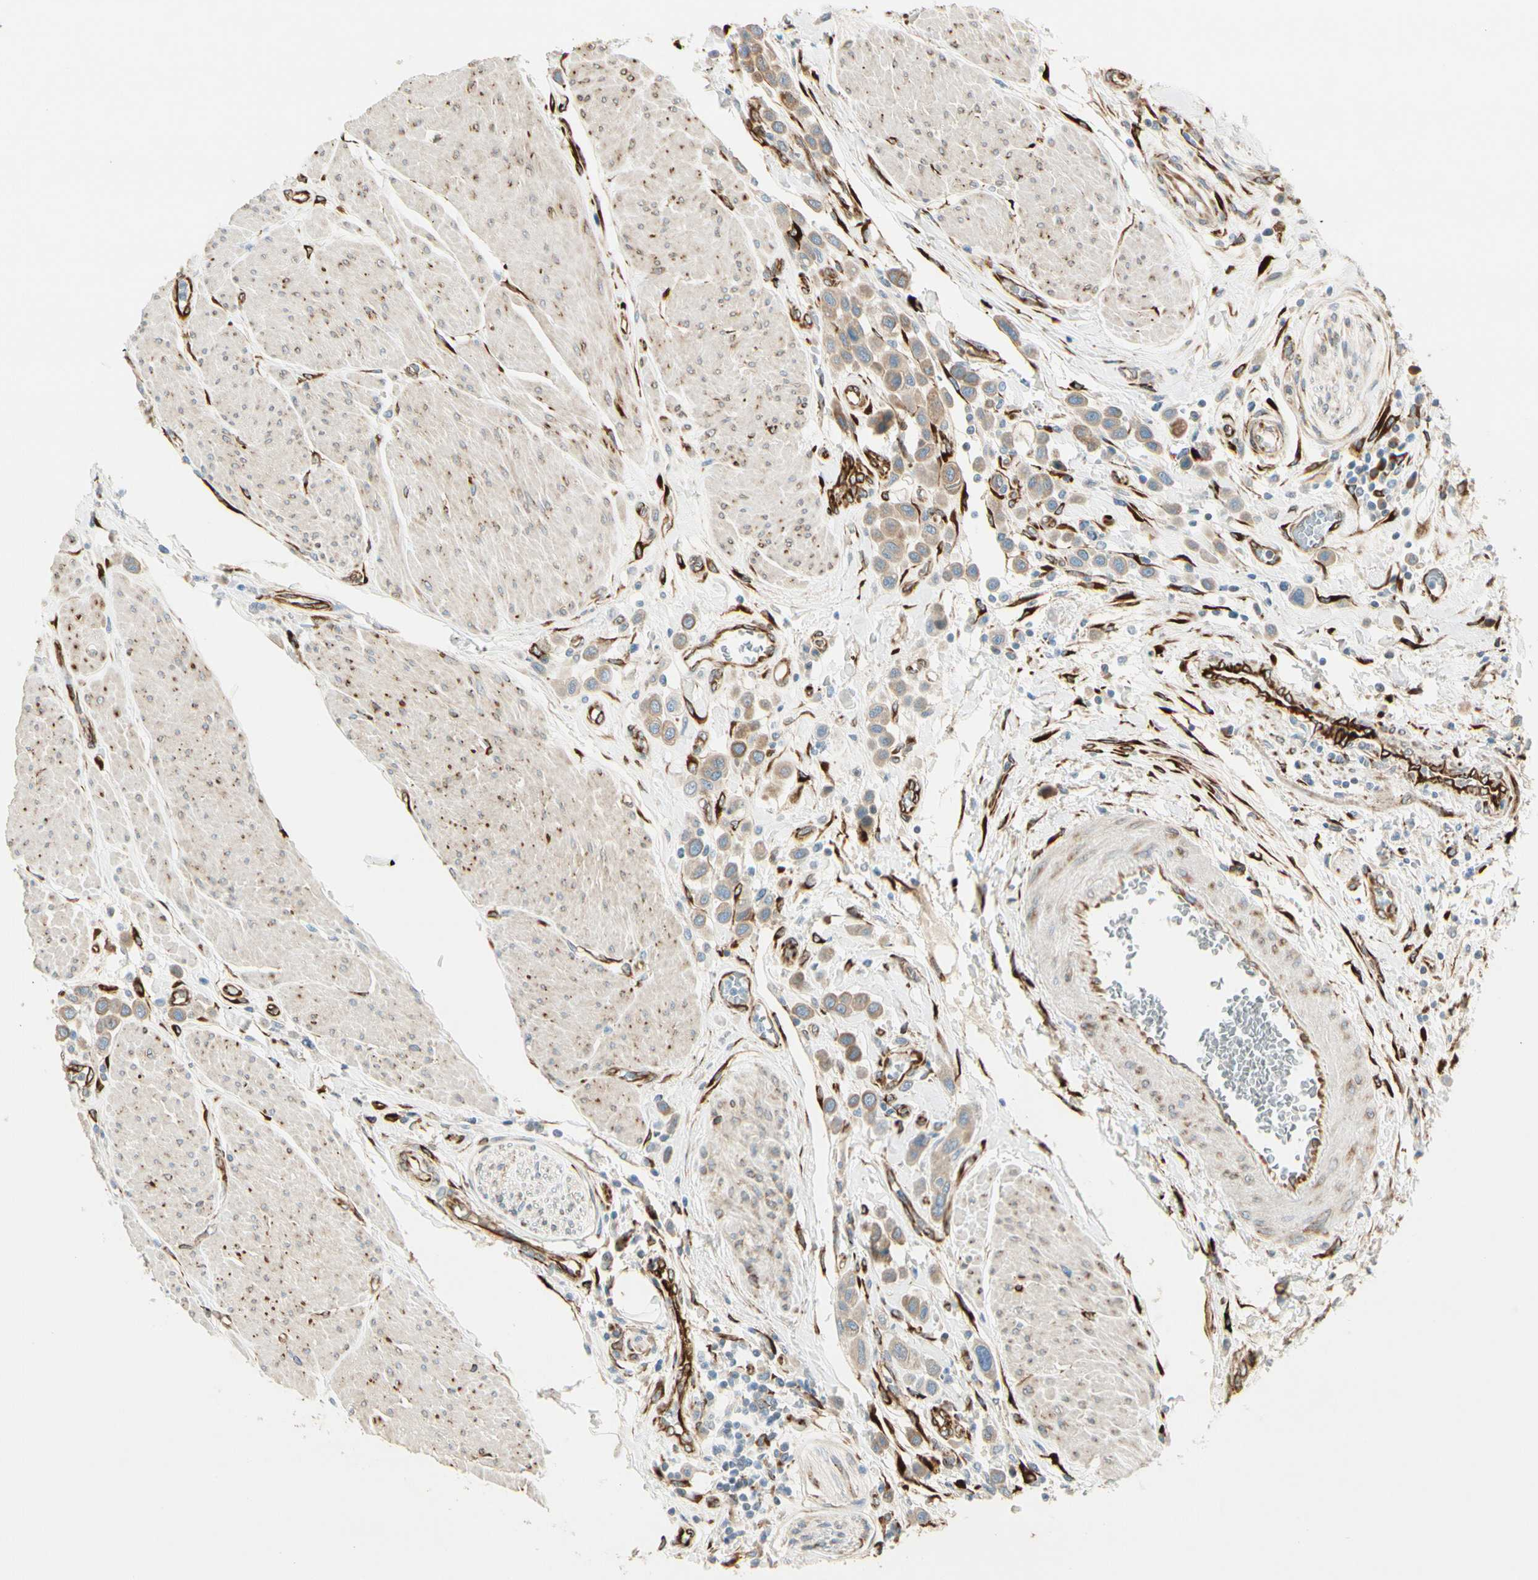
{"staining": {"intensity": "weak", "quantity": ">75%", "location": "cytoplasmic/membranous"}, "tissue": "urothelial cancer", "cell_type": "Tumor cells", "image_type": "cancer", "snomed": [{"axis": "morphology", "description": "Urothelial carcinoma, High grade"}, {"axis": "topography", "description": "Urinary bladder"}], "caption": "Protein staining exhibits weak cytoplasmic/membranous staining in approximately >75% of tumor cells in urothelial cancer.", "gene": "FKBP7", "patient": {"sex": "male", "age": 50}}